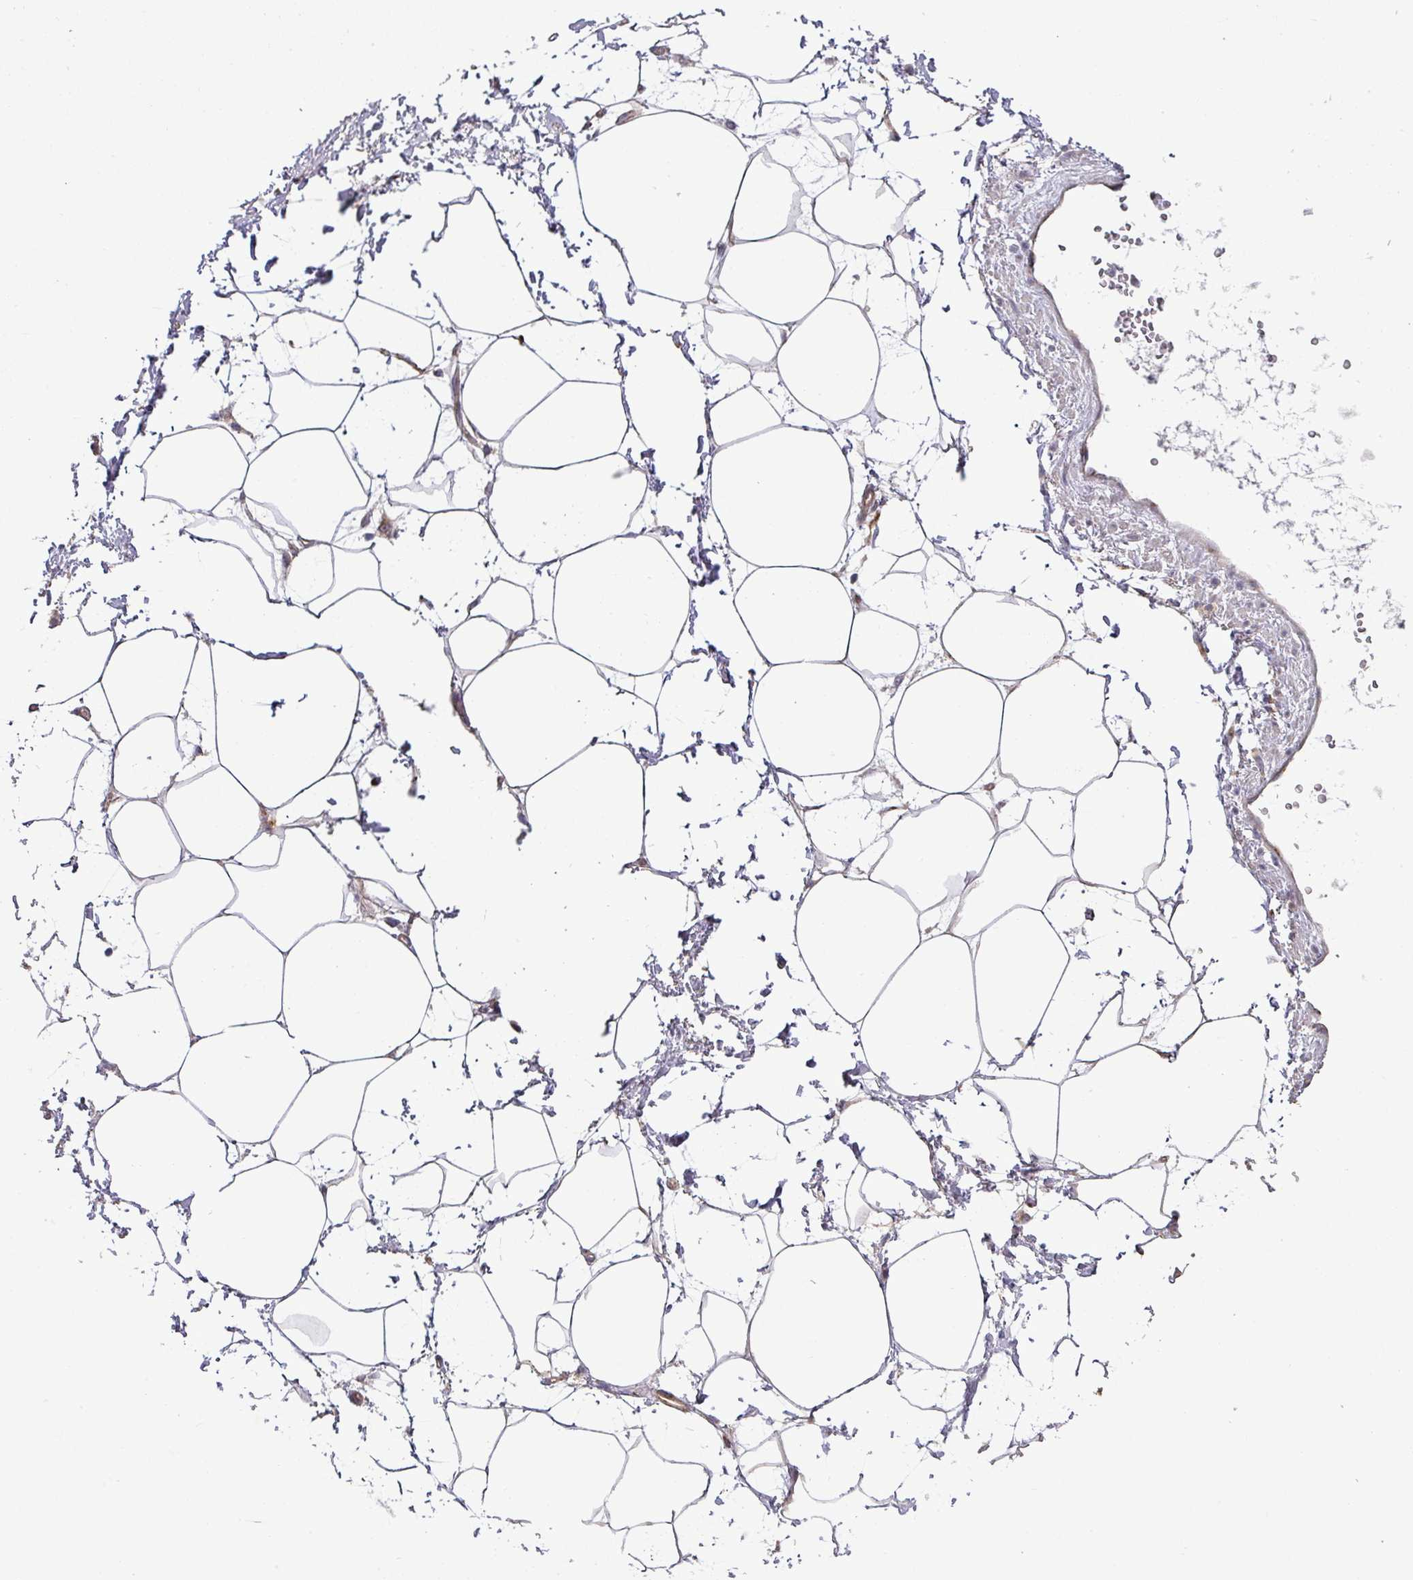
{"staining": {"intensity": "negative", "quantity": "none", "location": "none"}, "tissue": "adipose tissue", "cell_type": "Adipocytes", "image_type": "normal", "snomed": [{"axis": "morphology", "description": "Normal tissue, NOS"}, {"axis": "topography", "description": "Prostate"}, {"axis": "topography", "description": "Peripheral nerve tissue"}], "caption": "Immunohistochemistry (IHC) of benign adipose tissue exhibits no positivity in adipocytes. (Stains: DAB immunohistochemistry (IHC) with hematoxylin counter stain, Microscopy: brightfield microscopy at high magnification).", "gene": "TIMMDC1", "patient": {"sex": "male", "age": 55}}